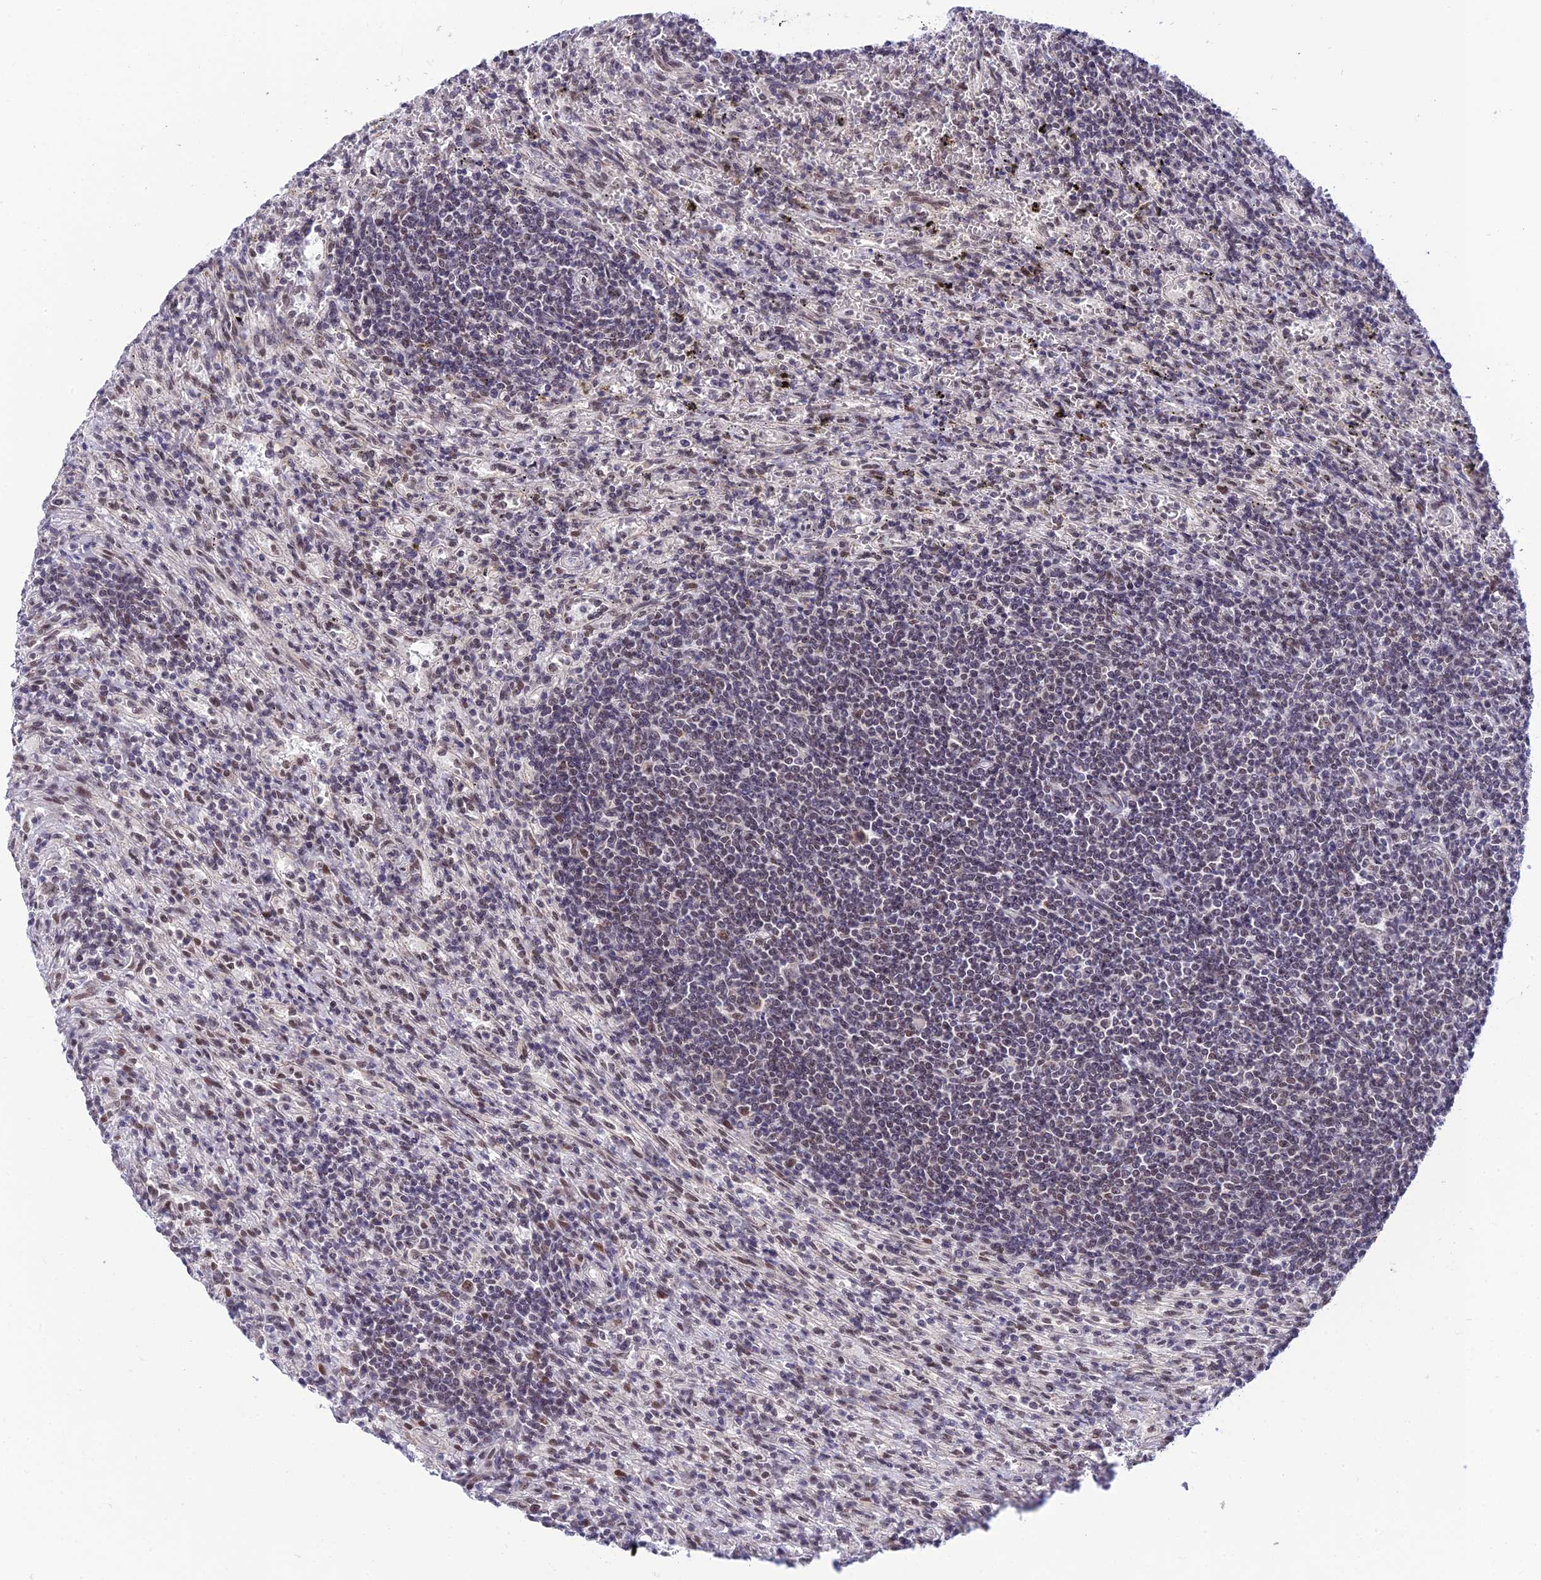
{"staining": {"intensity": "weak", "quantity": "<25%", "location": "nuclear"}, "tissue": "lymphoma", "cell_type": "Tumor cells", "image_type": "cancer", "snomed": [{"axis": "morphology", "description": "Malignant lymphoma, non-Hodgkin's type, Low grade"}, {"axis": "topography", "description": "Spleen"}], "caption": "A histopathology image of lymphoma stained for a protein exhibits no brown staining in tumor cells.", "gene": "C2orf49", "patient": {"sex": "male", "age": 76}}